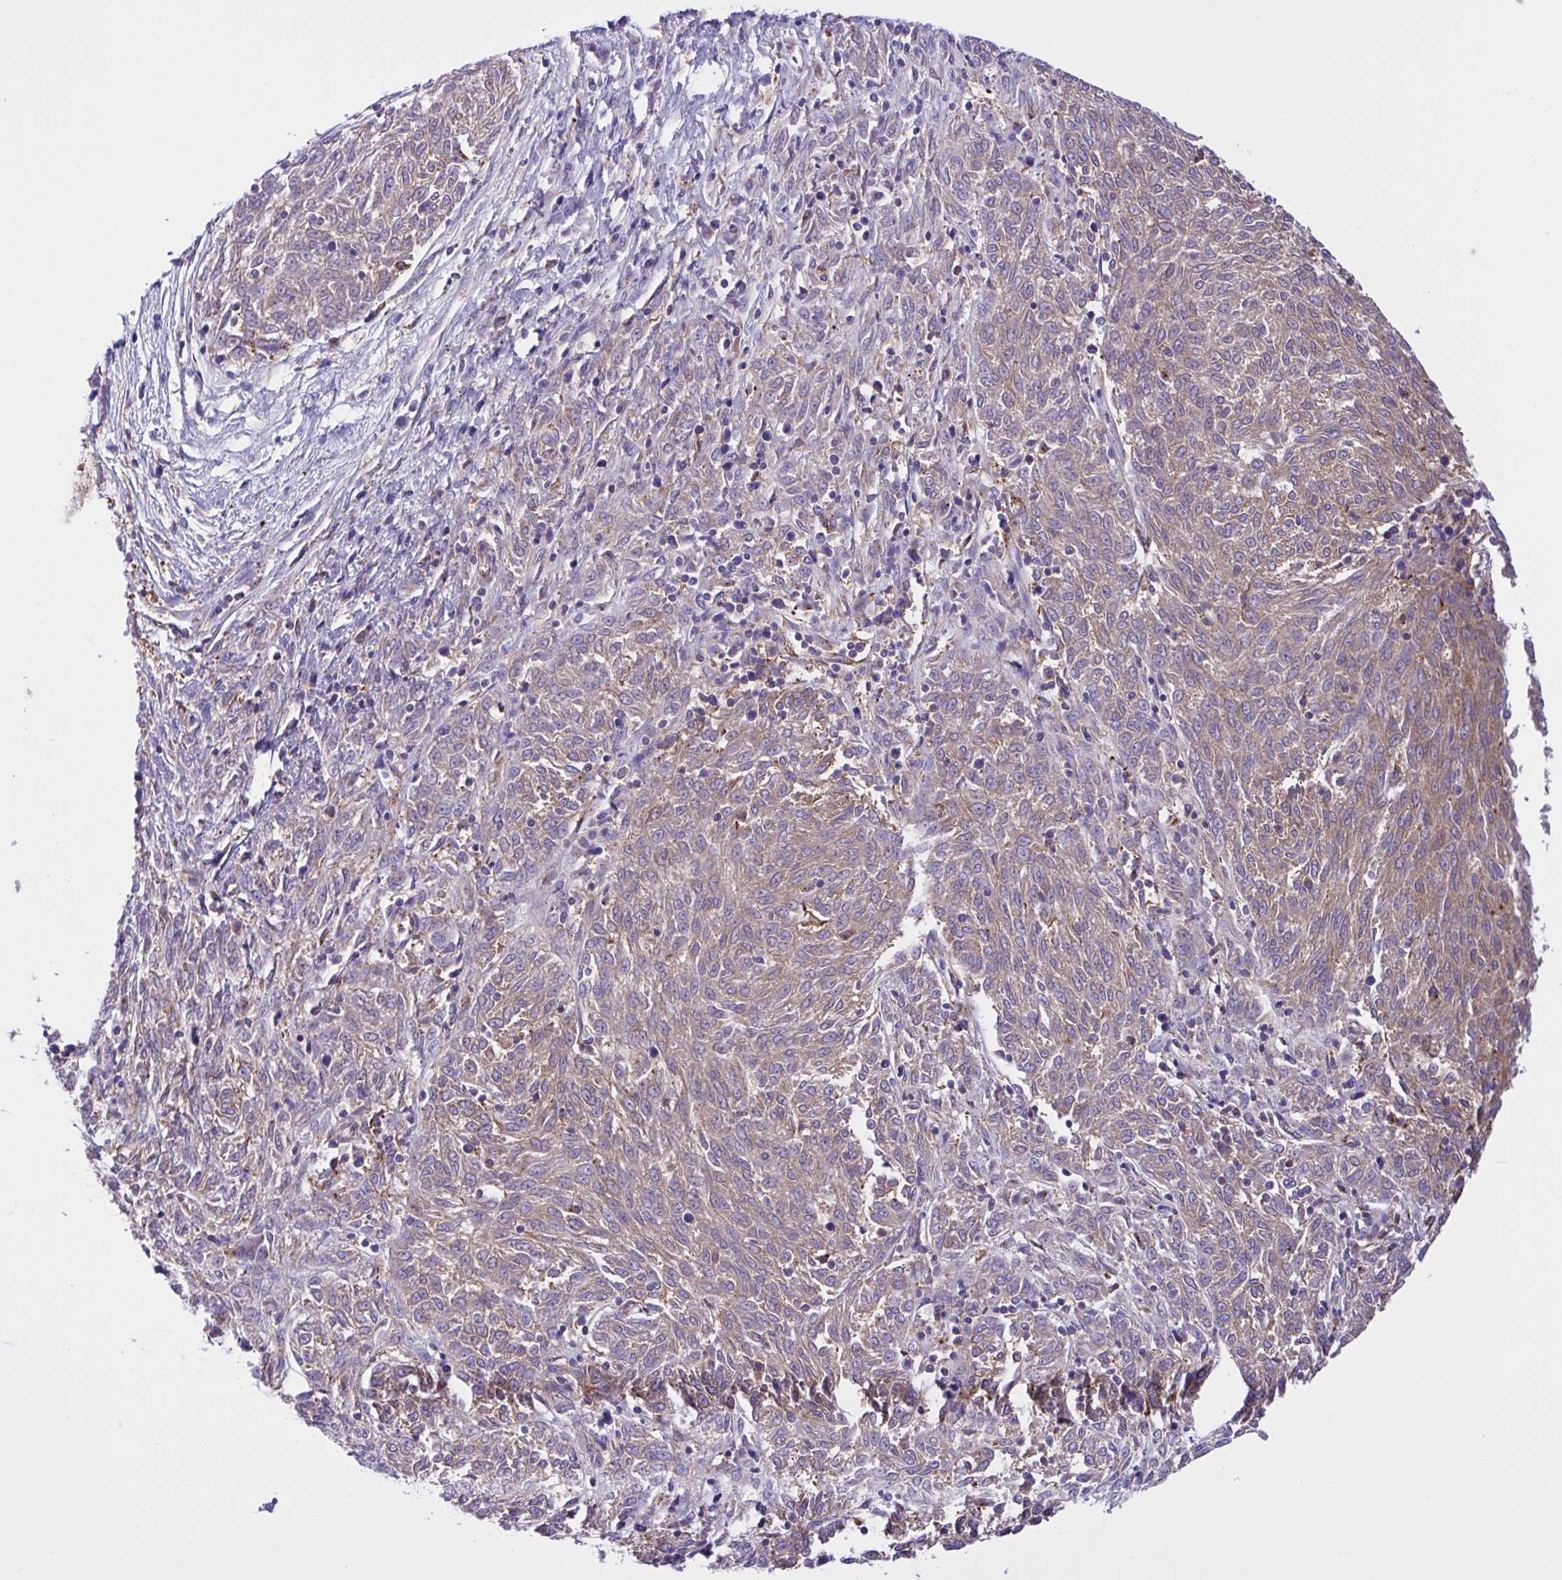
{"staining": {"intensity": "weak", "quantity": ">75%", "location": "cytoplasmic/membranous"}, "tissue": "melanoma", "cell_type": "Tumor cells", "image_type": "cancer", "snomed": [{"axis": "morphology", "description": "Malignant melanoma, NOS"}, {"axis": "topography", "description": "Skin"}], "caption": "Brown immunohistochemical staining in human melanoma reveals weak cytoplasmic/membranous staining in approximately >75% of tumor cells.", "gene": "OR51M1", "patient": {"sex": "female", "age": 72}}